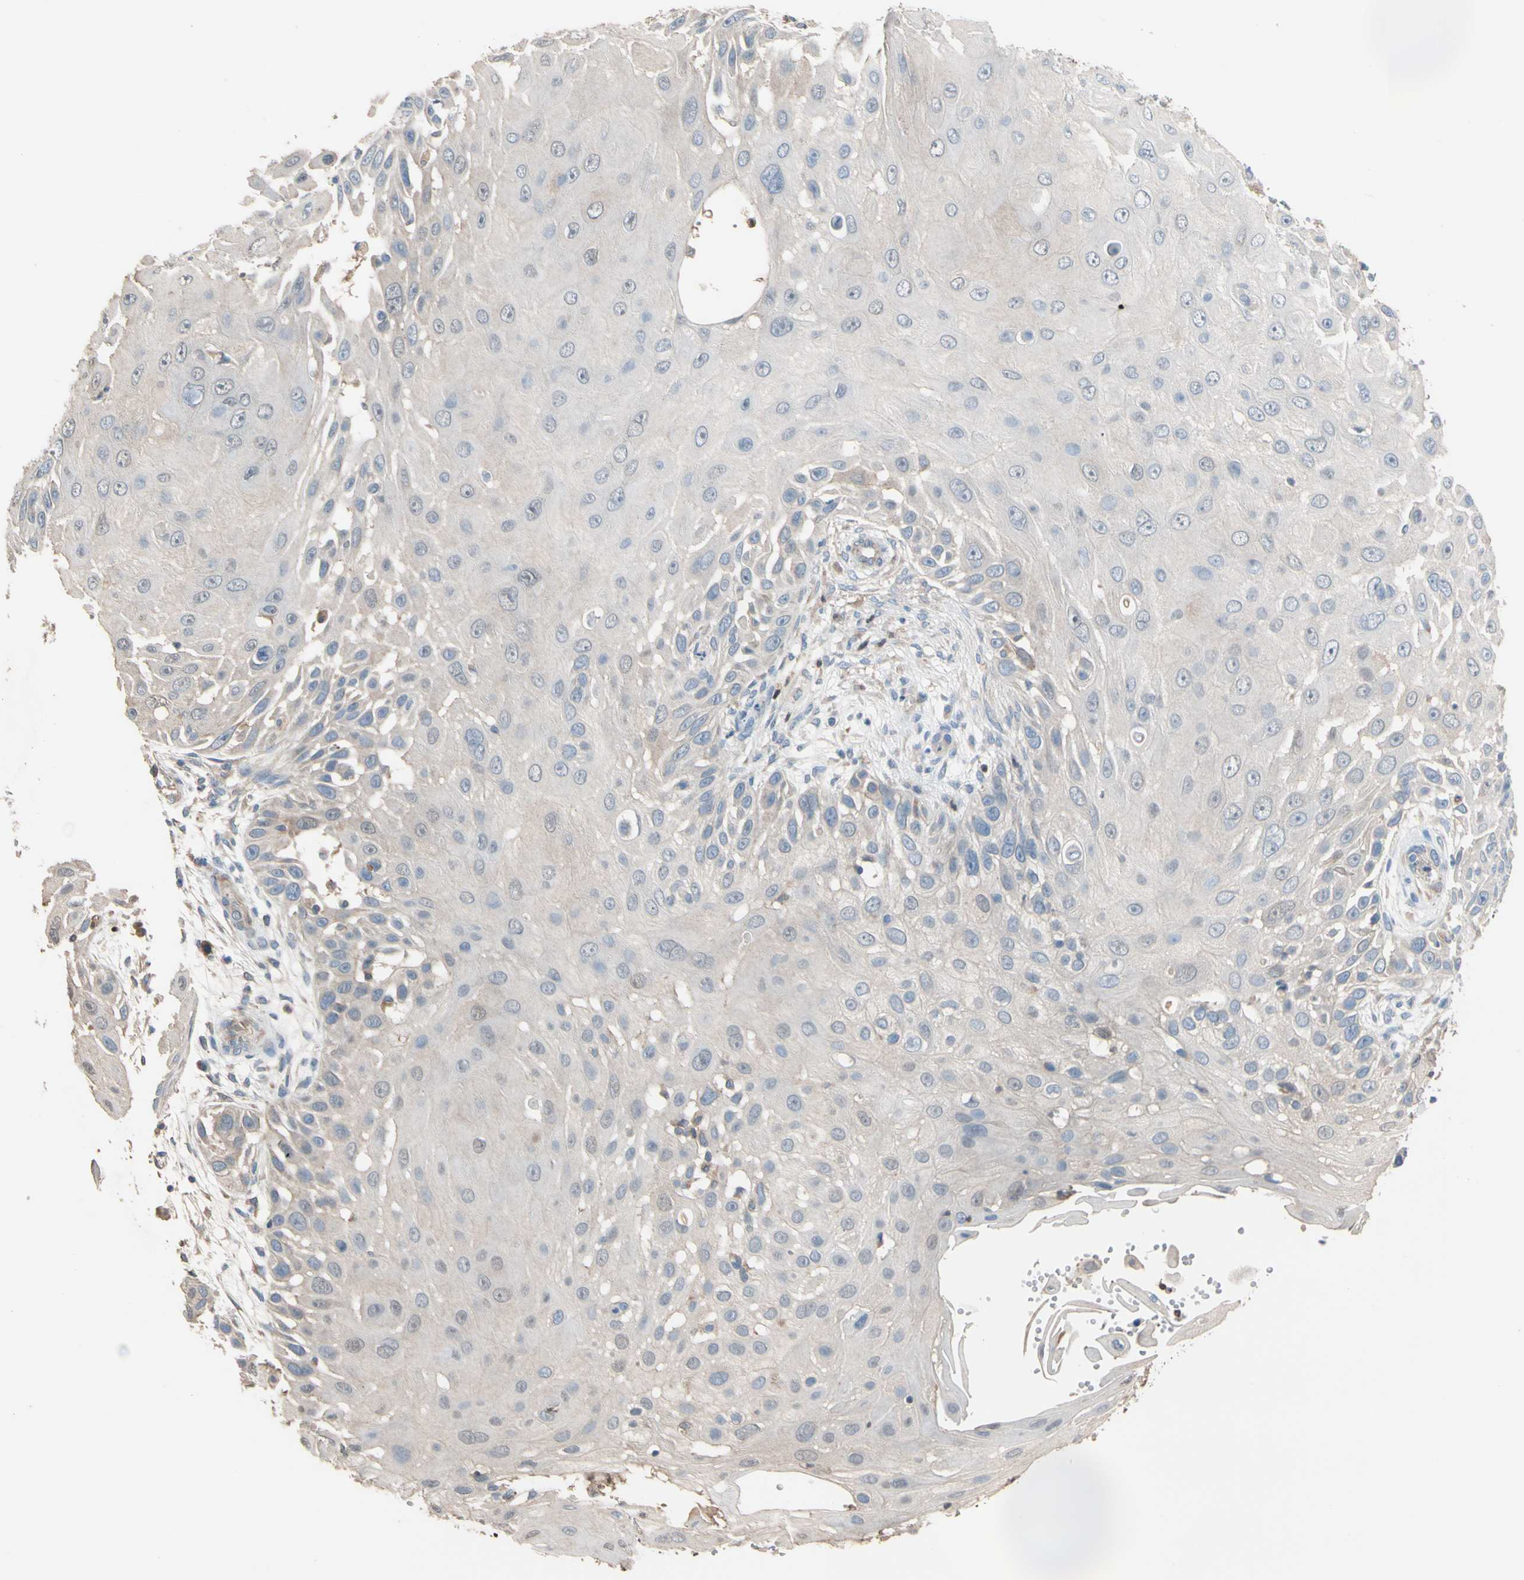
{"staining": {"intensity": "negative", "quantity": "none", "location": "none"}, "tissue": "skin cancer", "cell_type": "Tumor cells", "image_type": "cancer", "snomed": [{"axis": "morphology", "description": "Squamous cell carcinoma, NOS"}, {"axis": "topography", "description": "Skin"}], "caption": "Image shows no significant protein staining in tumor cells of skin squamous cell carcinoma.", "gene": "BBOX1", "patient": {"sex": "female", "age": 44}}